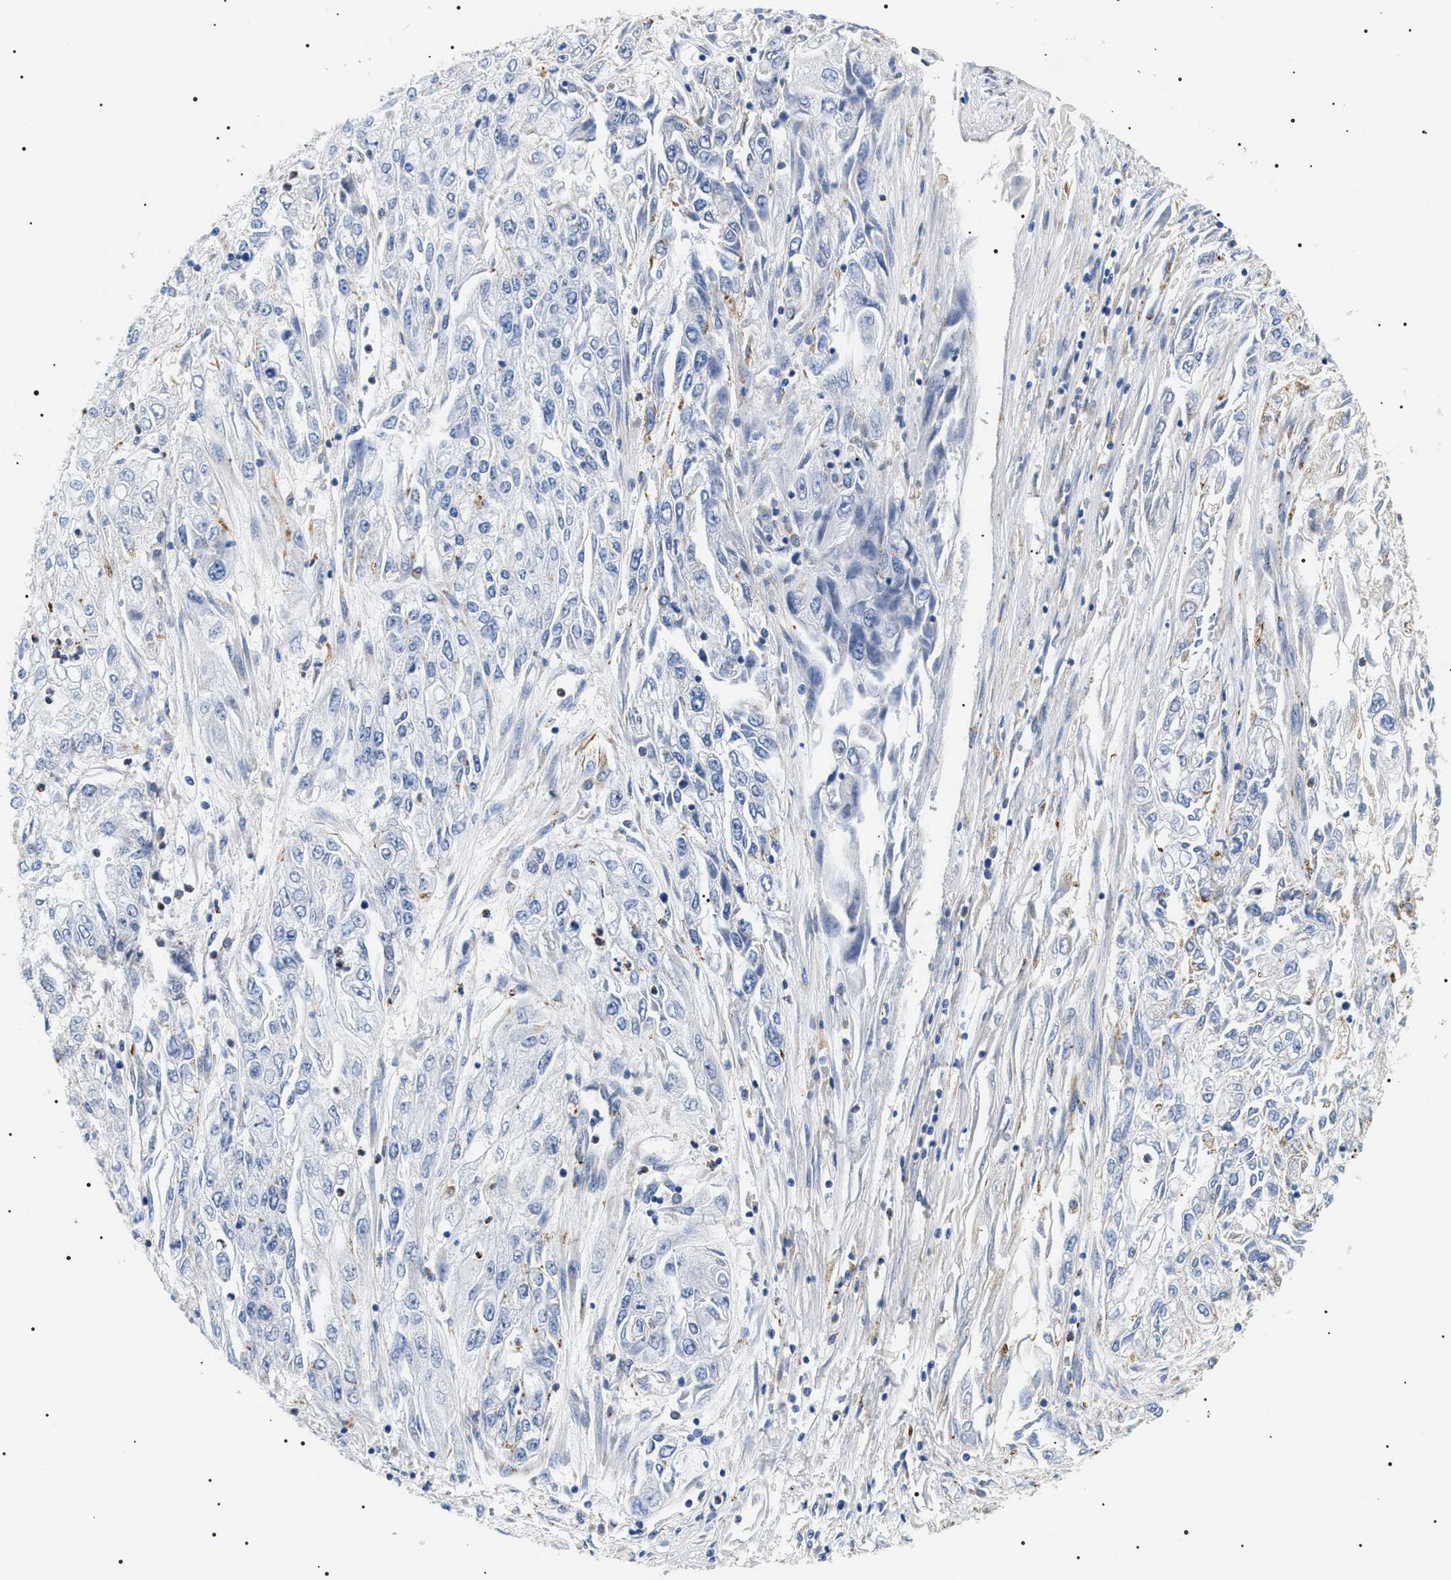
{"staining": {"intensity": "negative", "quantity": "none", "location": "none"}, "tissue": "endometrial cancer", "cell_type": "Tumor cells", "image_type": "cancer", "snomed": [{"axis": "morphology", "description": "Adenocarcinoma, NOS"}, {"axis": "topography", "description": "Endometrium"}], "caption": "DAB (3,3'-diaminobenzidine) immunohistochemical staining of human endometrial adenocarcinoma exhibits no significant staining in tumor cells.", "gene": "HSD17B11", "patient": {"sex": "female", "age": 49}}